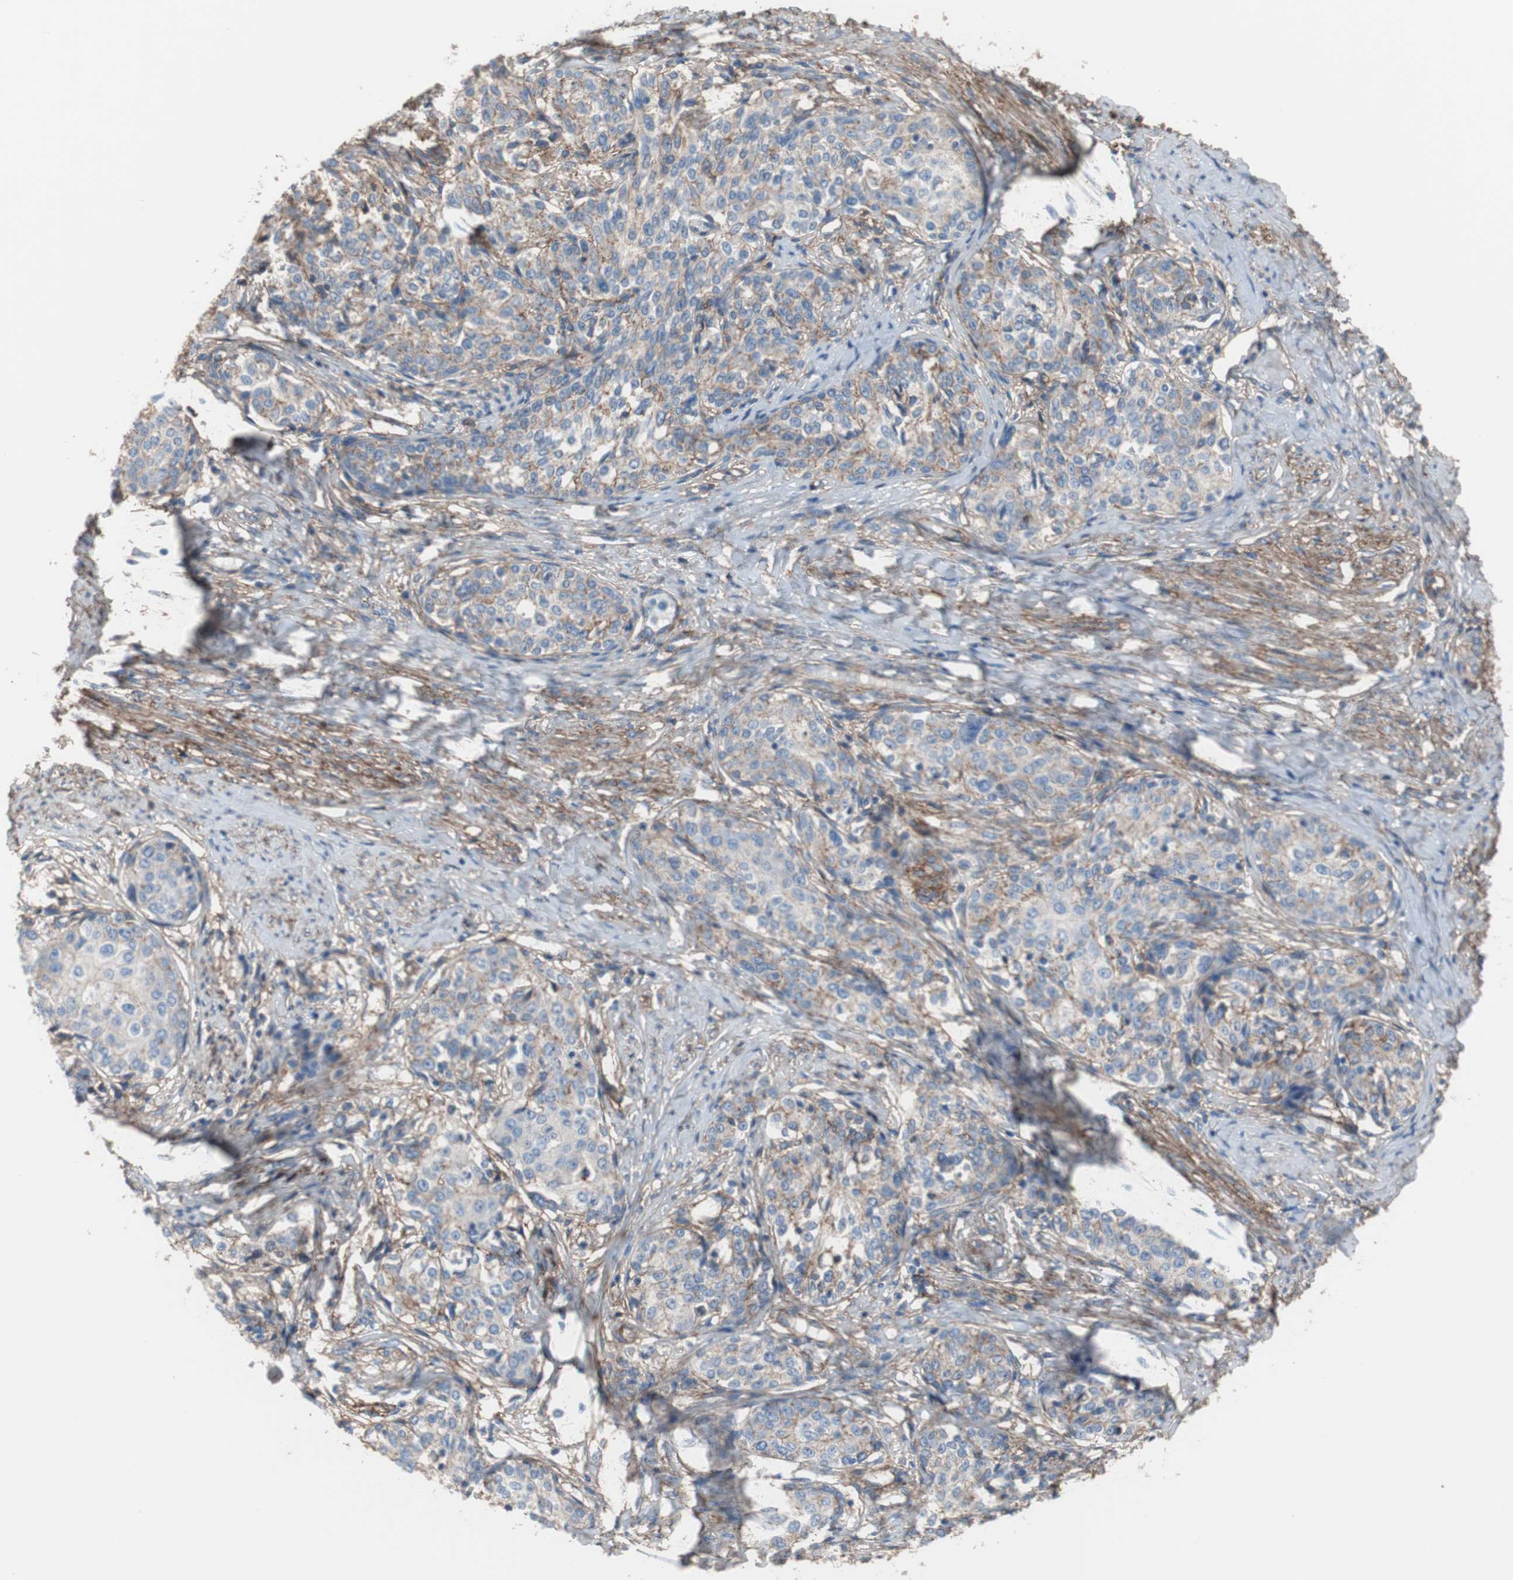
{"staining": {"intensity": "weak", "quantity": "25%-75%", "location": "cytoplasmic/membranous"}, "tissue": "cervical cancer", "cell_type": "Tumor cells", "image_type": "cancer", "snomed": [{"axis": "morphology", "description": "Squamous cell carcinoma, NOS"}, {"axis": "morphology", "description": "Adenocarcinoma, NOS"}, {"axis": "topography", "description": "Cervix"}], "caption": "The immunohistochemical stain highlights weak cytoplasmic/membranous expression in tumor cells of adenocarcinoma (cervical) tissue.", "gene": "CD81", "patient": {"sex": "female", "age": 52}}